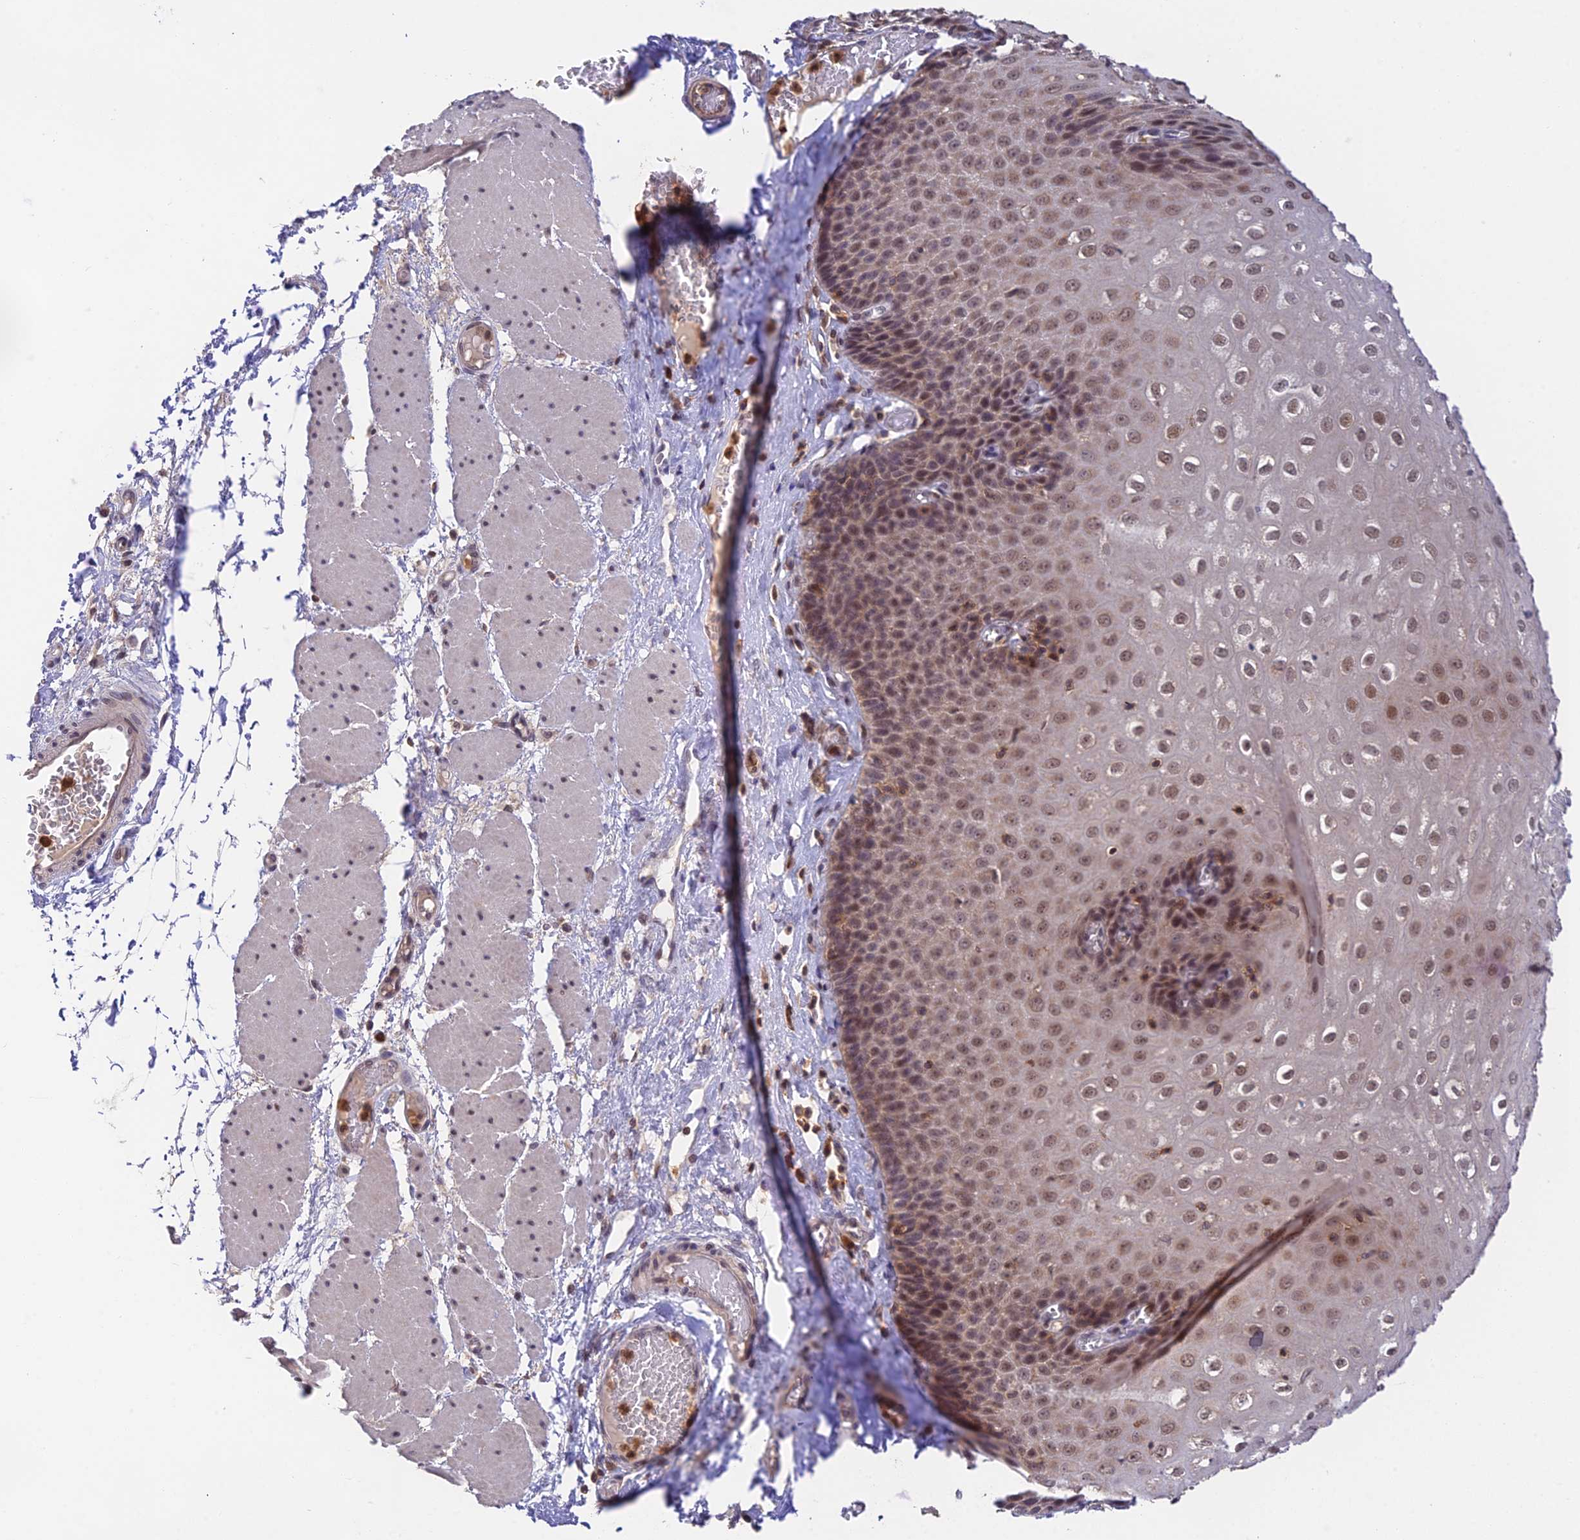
{"staining": {"intensity": "moderate", "quantity": "<25%", "location": "nuclear"}, "tissue": "esophagus", "cell_type": "Squamous epithelial cells", "image_type": "normal", "snomed": [{"axis": "morphology", "description": "Normal tissue, NOS"}, {"axis": "topography", "description": "Esophagus"}], "caption": "High-power microscopy captured an immunohistochemistry (IHC) photomicrograph of benign esophagus, revealing moderate nuclear positivity in about <25% of squamous epithelial cells.", "gene": "PEX16", "patient": {"sex": "male", "age": 60}}